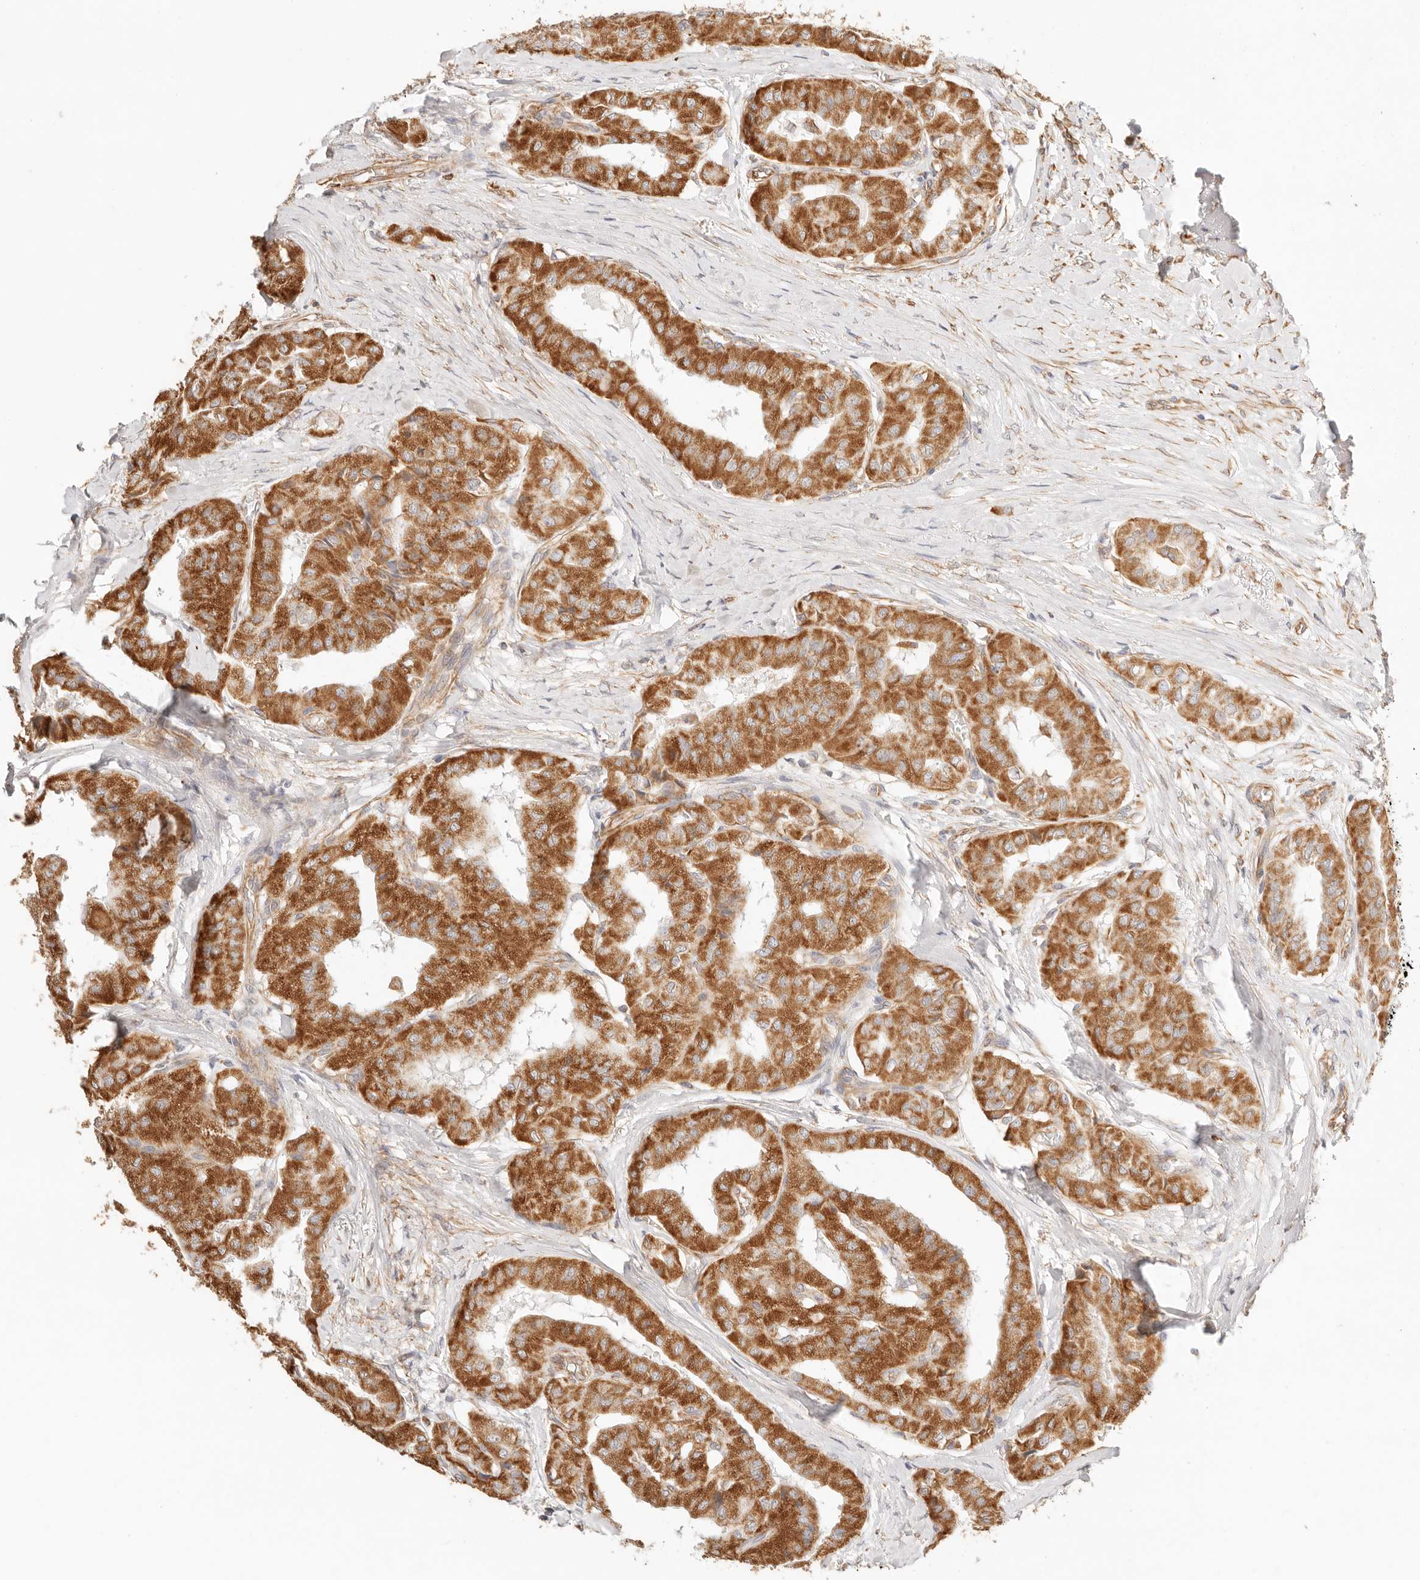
{"staining": {"intensity": "strong", "quantity": ">75%", "location": "cytoplasmic/membranous"}, "tissue": "thyroid cancer", "cell_type": "Tumor cells", "image_type": "cancer", "snomed": [{"axis": "morphology", "description": "Papillary adenocarcinoma, NOS"}, {"axis": "topography", "description": "Thyroid gland"}], "caption": "Thyroid cancer (papillary adenocarcinoma) tissue exhibits strong cytoplasmic/membranous expression in about >75% of tumor cells", "gene": "ZC3H11A", "patient": {"sex": "female", "age": 59}}